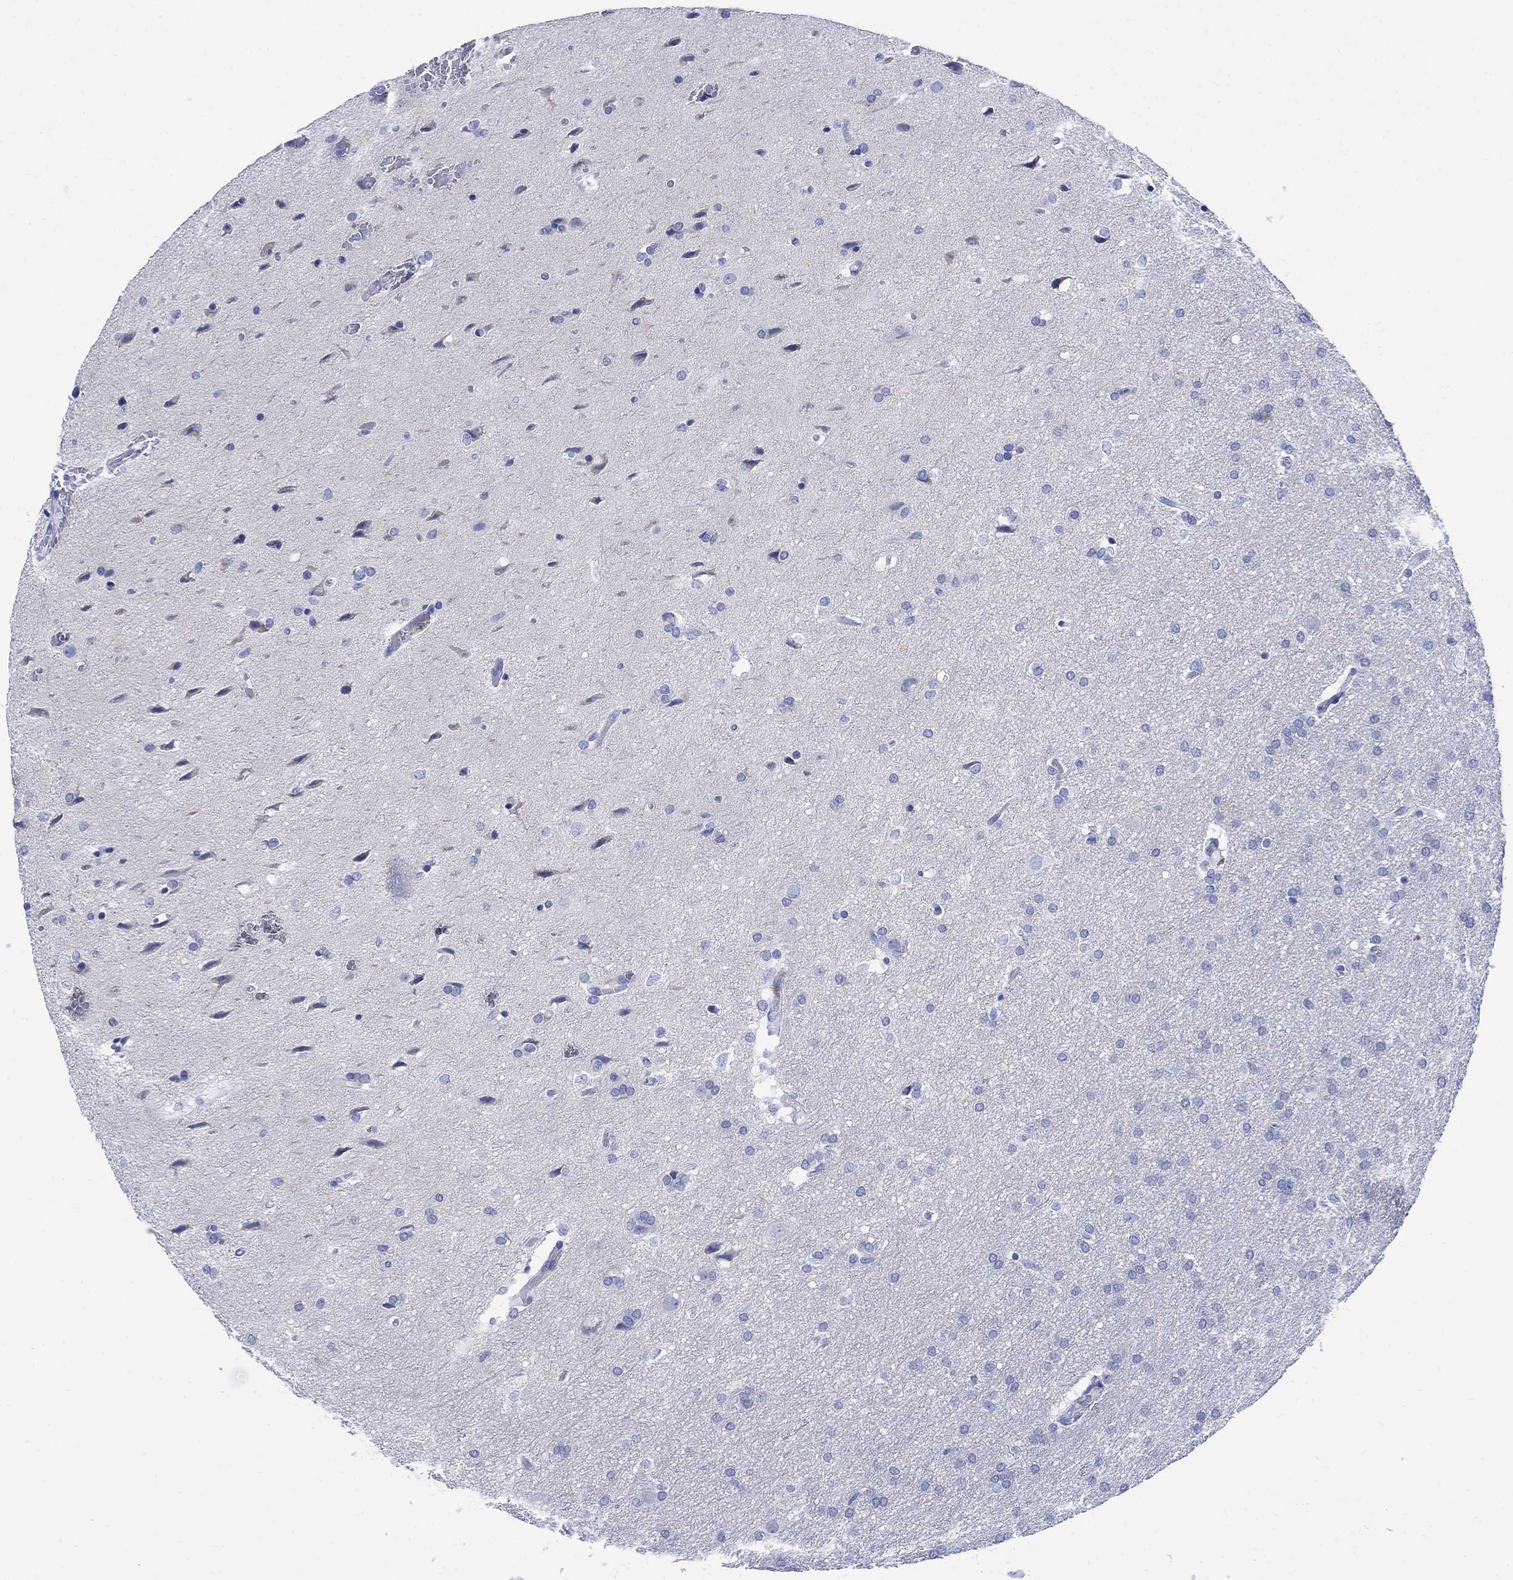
{"staining": {"intensity": "negative", "quantity": "none", "location": "none"}, "tissue": "glioma", "cell_type": "Tumor cells", "image_type": "cancer", "snomed": [{"axis": "morphology", "description": "Glioma, malignant, Low grade"}, {"axis": "topography", "description": "Brain"}], "caption": "Protein analysis of malignant glioma (low-grade) demonstrates no significant staining in tumor cells.", "gene": "MYL1", "patient": {"sex": "female", "age": 32}}